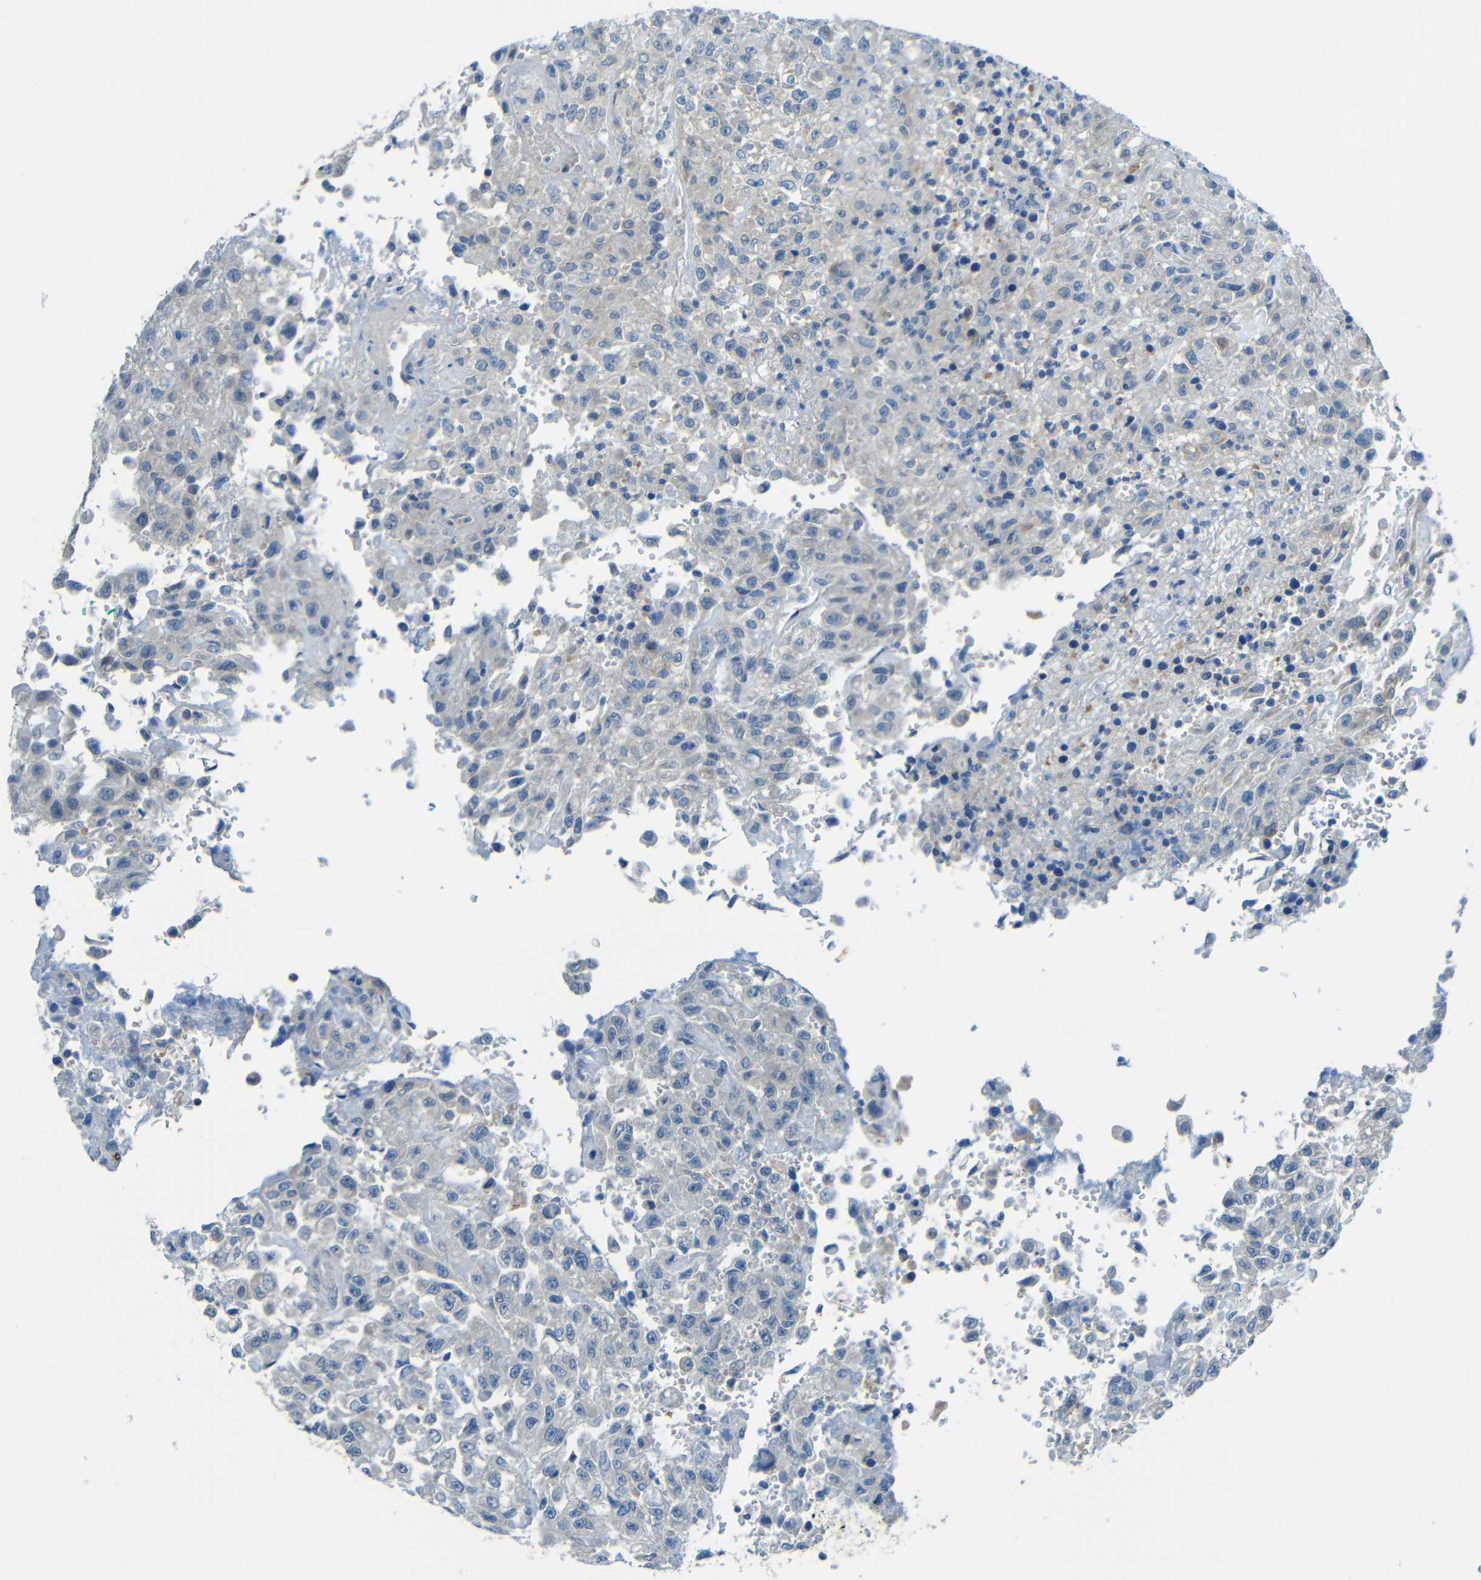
{"staining": {"intensity": "negative", "quantity": "none", "location": "none"}, "tissue": "urothelial cancer", "cell_type": "Tumor cells", "image_type": "cancer", "snomed": [{"axis": "morphology", "description": "Urothelial carcinoma, High grade"}, {"axis": "topography", "description": "Urinary bladder"}], "caption": "This is an immunohistochemistry (IHC) histopathology image of urothelial carcinoma (high-grade). There is no positivity in tumor cells.", "gene": "CYP26B1", "patient": {"sex": "male", "age": 46}}